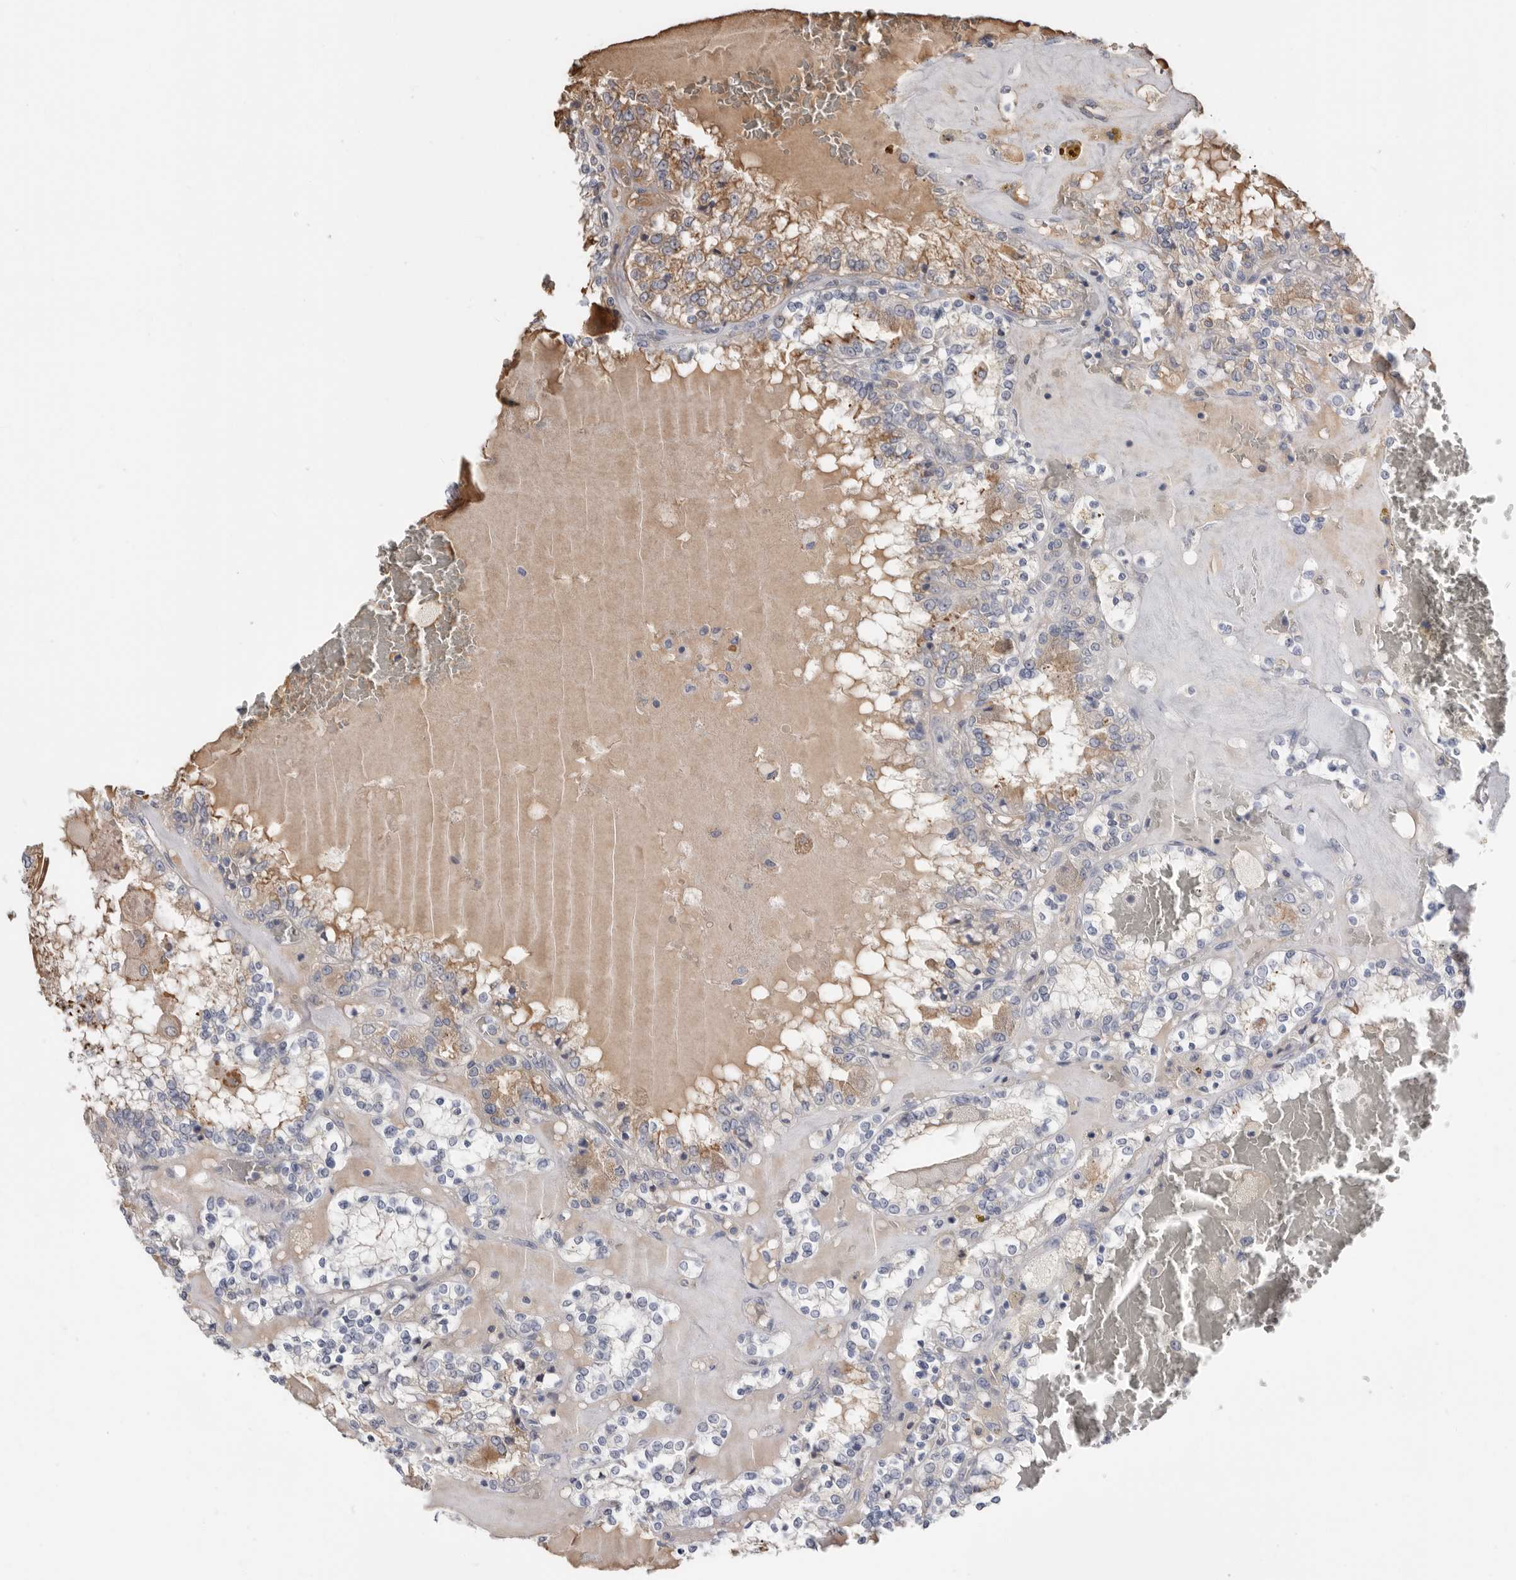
{"staining": {"intensity": "weak", "quantity": "<25%", "location": "cytoplasmic/membranous"}, "tissue": "renal cancer", "cell_type": "Tumor cells", "image_type": "cancer", "snomed": [{"axis": "morphology", "description": "Adenocarcinoma, NOS"}, {"axis": "topography", "description": "Kidney"}], "caption": "Immunohistochemistry of renal cancer demonstrates no staining in tumor cells.", "gene": "APOA2", "patient": {"sex": "female", "age": 56}}